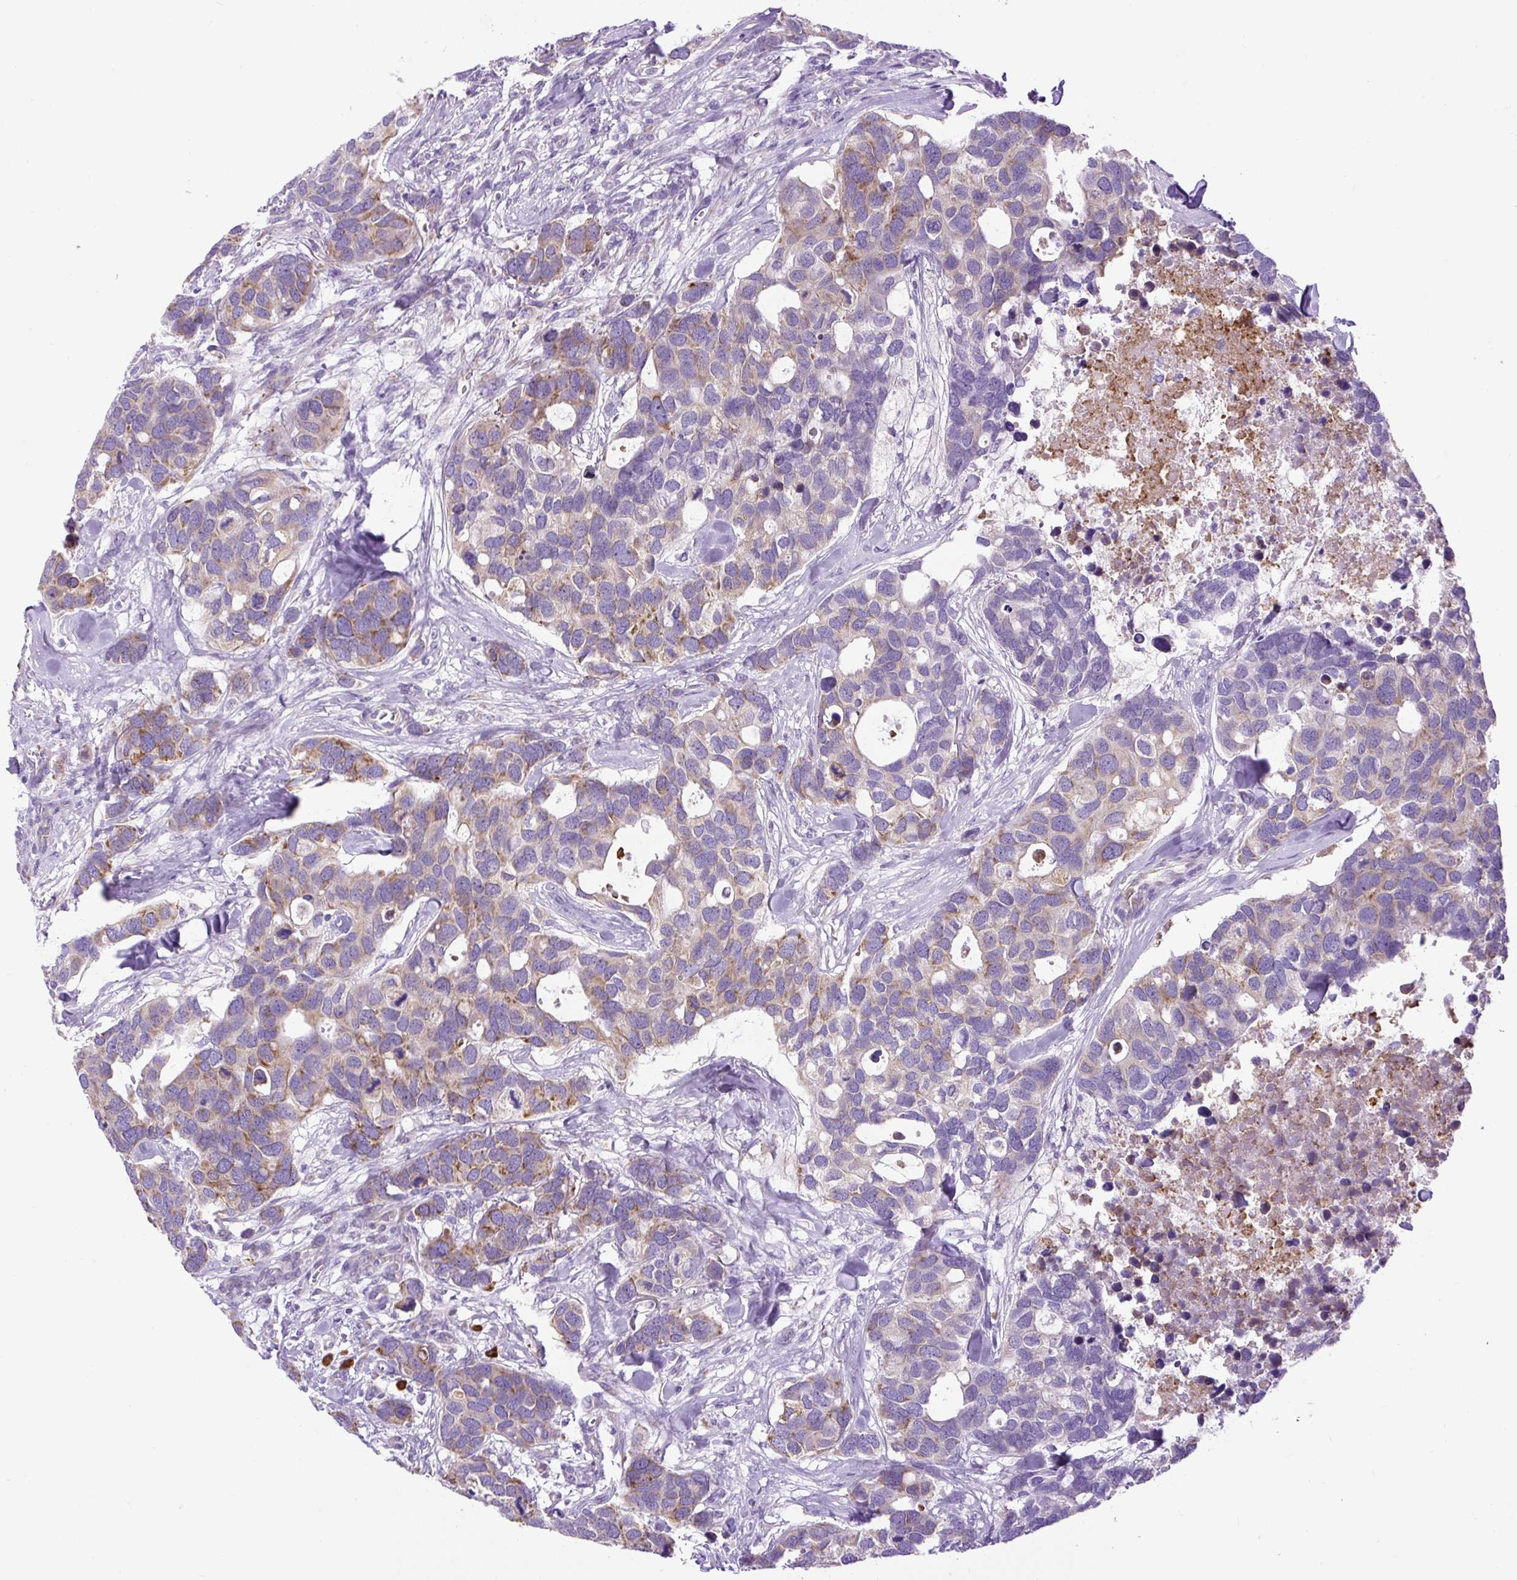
{"staining": {"intensity": "moderate", "quantity": "25%-75%", "location": "cytoplasmic/membranous"}, "tissue": "breast cancer", "cell_type": "Tumor cells", "image_type": "cancer", "snomed": [{"axis": "morphology", "description": "Duct carcinoma"}, {"axis": "topography", "description": "Breast"}], "caption": "The image displays immunohistochemical staining of breast infiltrating ductal carcinoma. There is moderate cytoplasmic/membranous staining is seen in approximately 25%-75% of tumor cells.", "gene": "DDOST", "patient": {"sex": "female", "age": 83}}